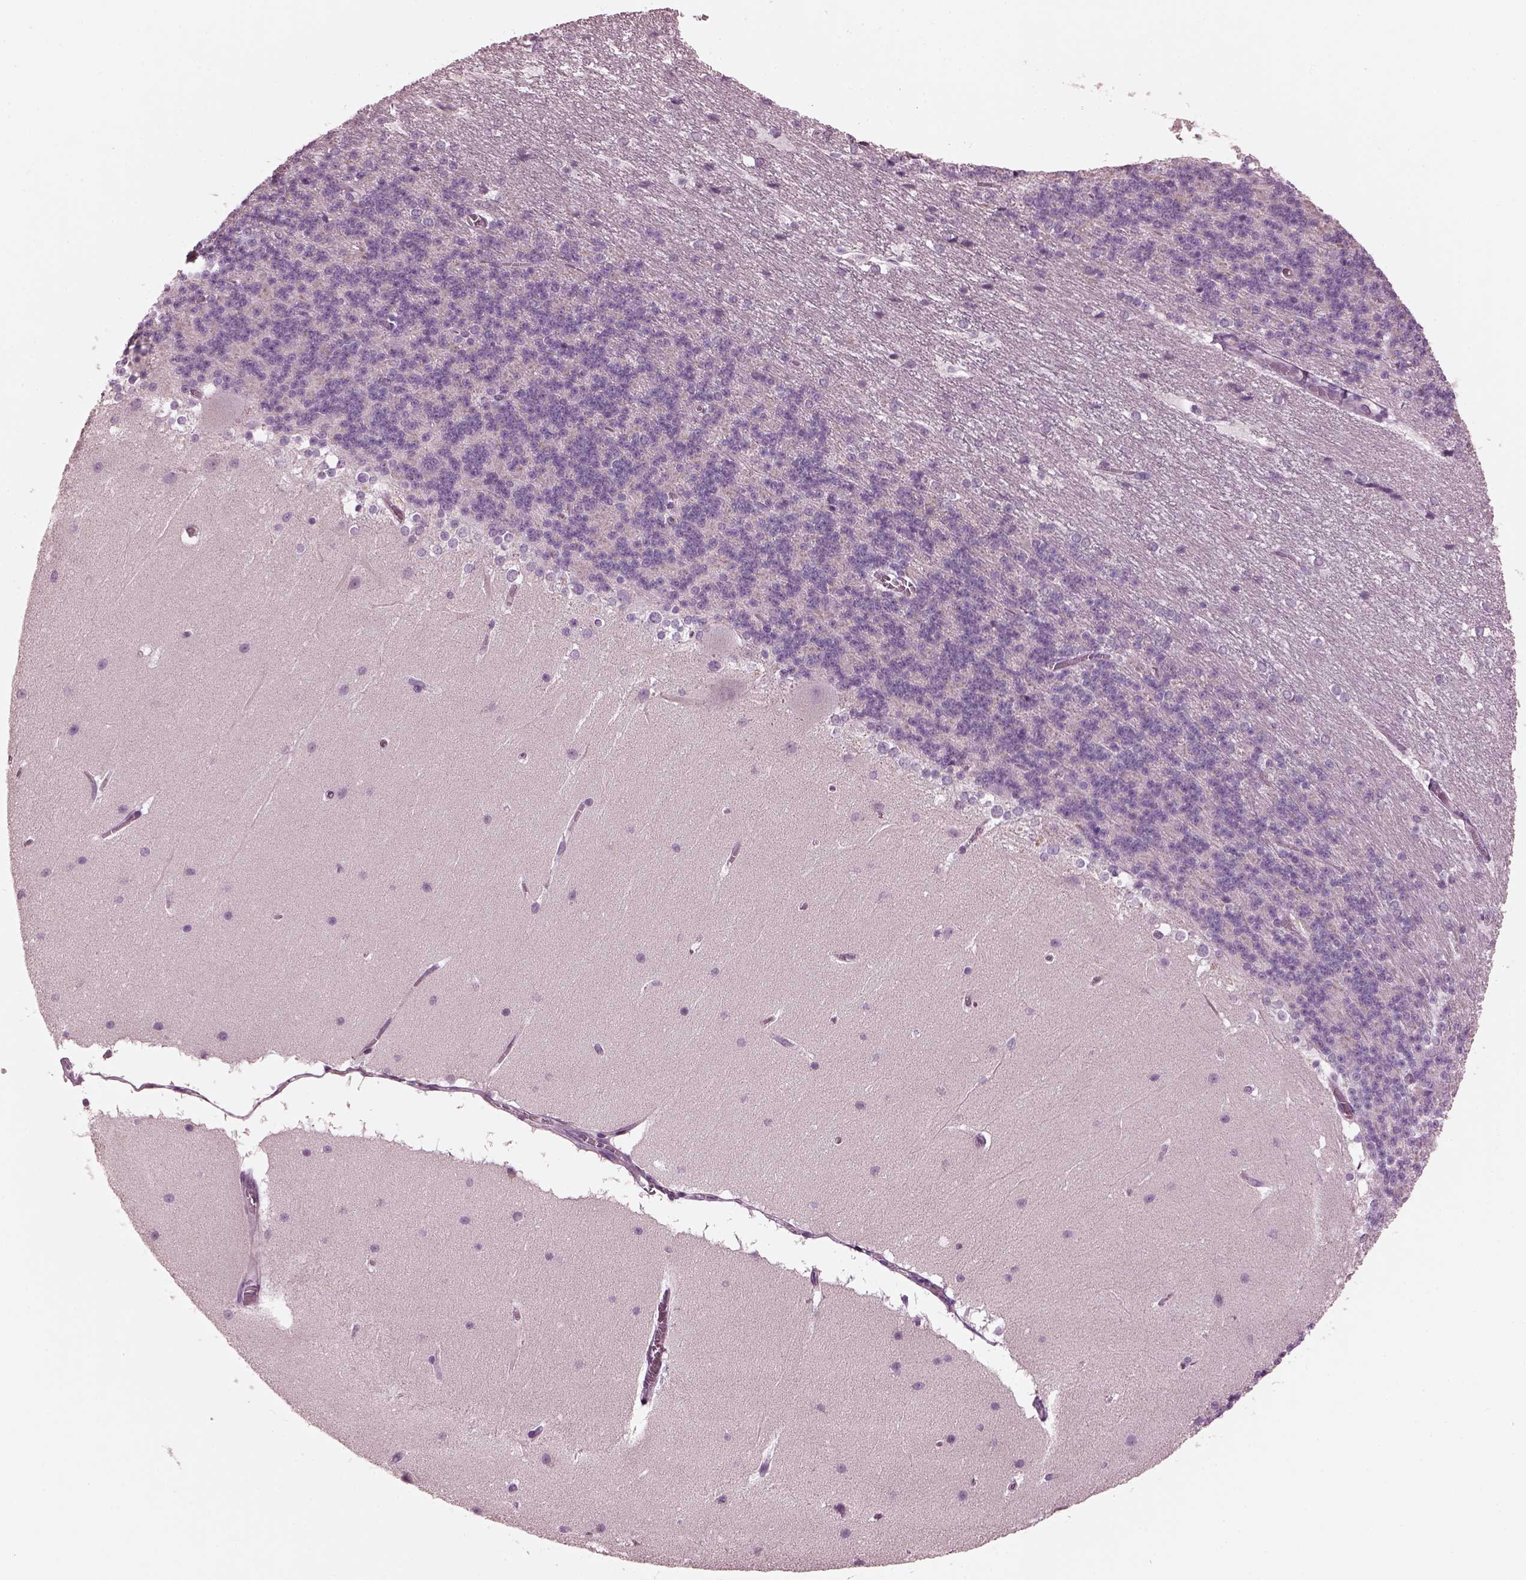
{"staining": {"intensity": "negative", "quantity": "none", "location": "none"}, "tissue": "cerebellum", "cell_type": "Cells in granular layer", "image_type": "normal", "snomed": [{"axis": "morphology", "description": "Normal tissue, NOS"}, {"axis": "topography", "description": "Cerebellum"}], "caption": "Photomicrograph shows no significant protein staining in cells in granular layer of normal cerebellum. The staining is performed using DAB brown chromogen with nuclei counter-stained in using hematoxylin.", "gene": "SLAMF8", "patient": {"sex": "female", "age": 19}}